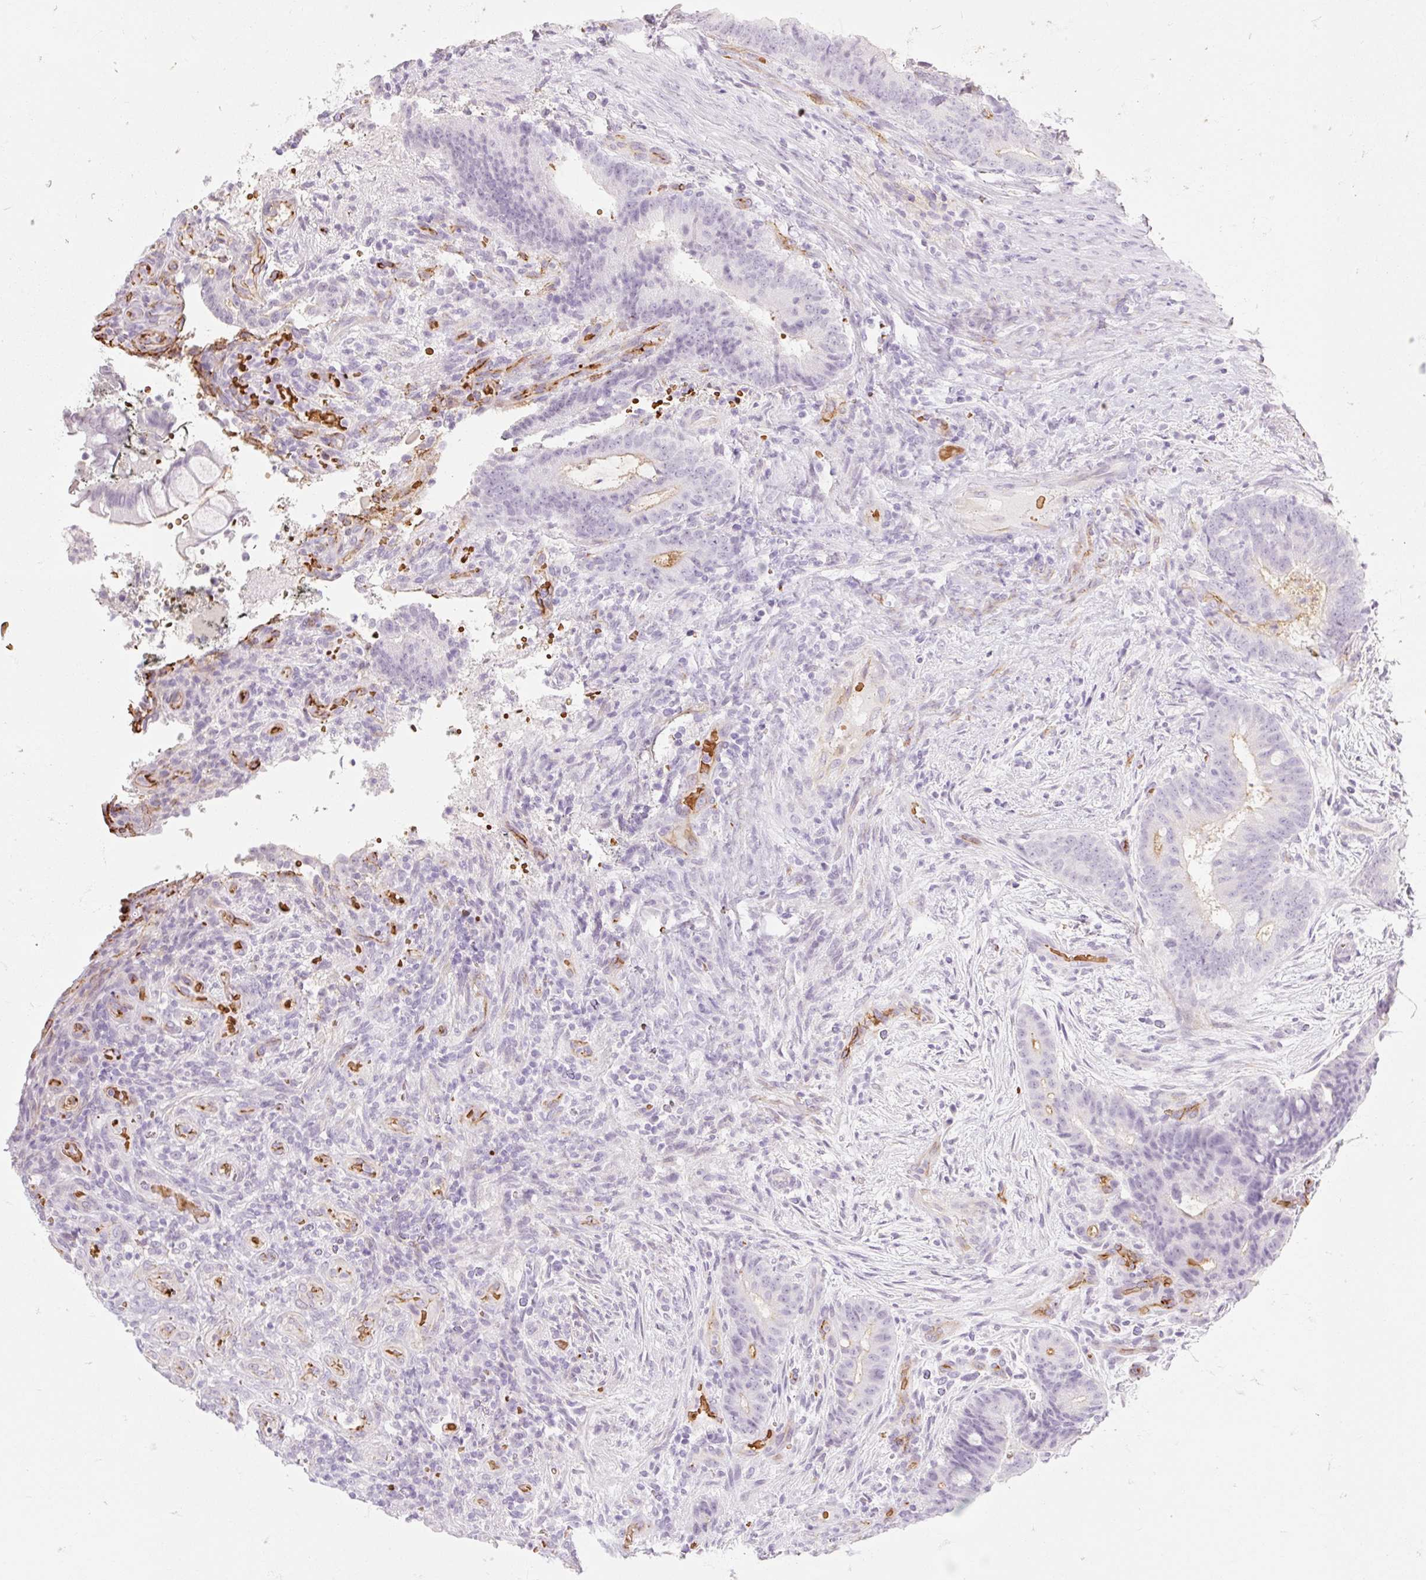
{"staining": {"intensity": "negative", "quantity": "none", "location": "none"}, "tissue": "colorectal cancer", "cell_type": "Tumor cells", "image_type": "cancer", "snomed": [{"axis": "morphology", "description": "Adenocarcinoma, NOS"}, {"axis": "topography", "description": "Colon"}], "caption": "Human colorectal cancer (adenocarcinoma) stained for a protein using IHC exhibits no staining in tumor cells.", "gene": "TAF1L", "patient": {"sex": "female", "age": 43}}